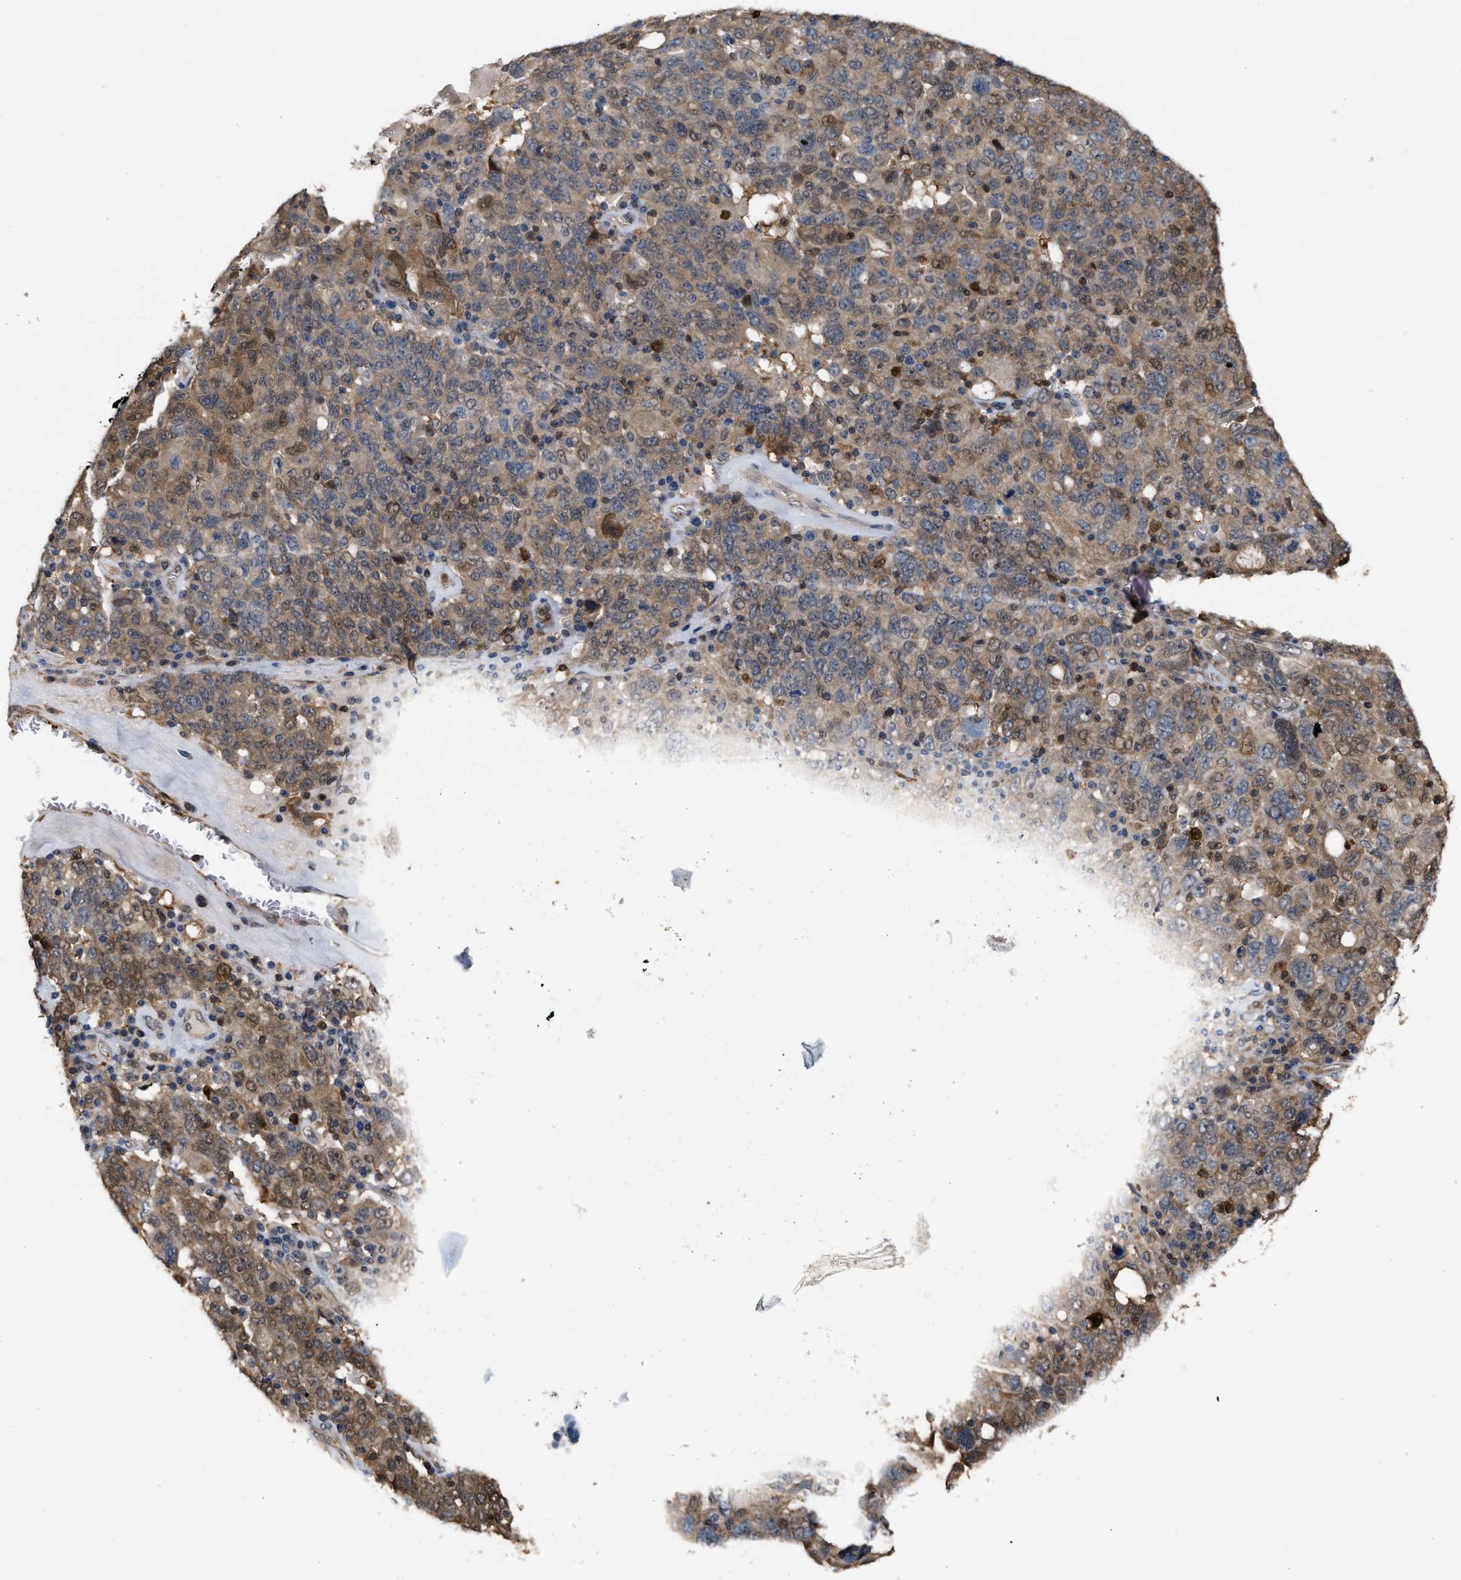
{"staining": {"intensity": "moderate", "quantity": "25%-75%", "location": "cytoplasmic/membranous"}, "tissue": "ovarian cancer", "cell_type": "Tumor cells", "image_type": "cancer", "snomed": [{"axis": "morphology", "description": "Carcinoma, endometroid"}, {"axis": "topography", "description": "Ovary"}], "caption": "High-magnification brightfield microscopy of endometroid carcinoma (ovarian) stained with DAB (3,3'-diaminobenzidine) (brown) and counterstained with hematoxylin (blue). tumor cells exhibit moderate cytoplasmic/membranous positivity is appreciated in approximately25%-75% of cells.", "gene": "MTPN", "patient": {"sex": "female", "age": 62}}